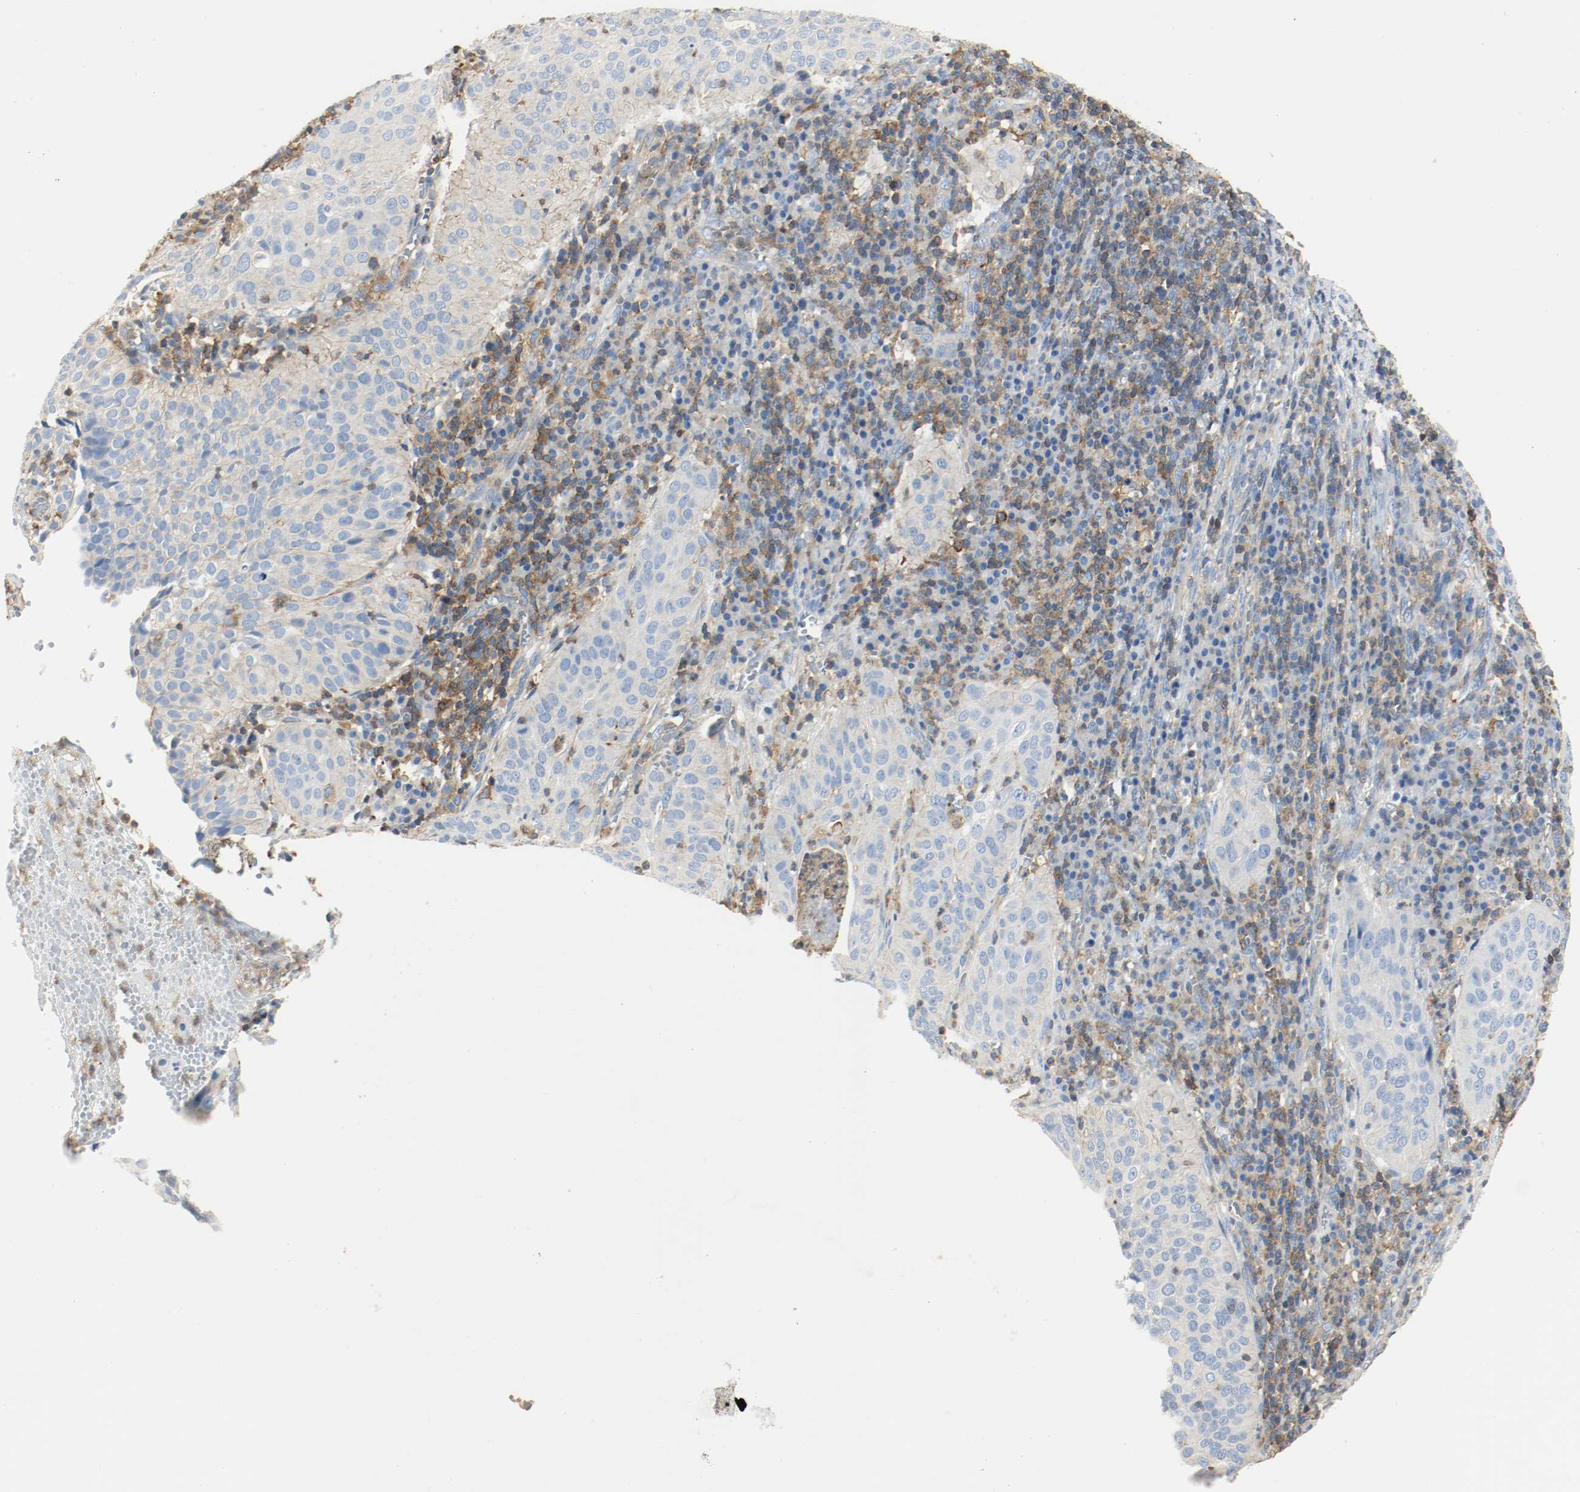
{"staining": {"intensity": "weak", "quantity": "25%-75%", "location": "cytoplasmic/membranous"}, "tissue": "cervical cancer", "cell_type": "Tumor cells", "image_type": "cancer", "snomed": [{"axis": "morphology", "description": "Squamous cell carcinoma, NOS"}, {"axis": "topography", "description": "Cervix"}], "caption": "Squamous cell carcinoma (cervical) stained with immunohistochemistry (IHC) displays weak cytoplasmic/membranous expression in about 25%-75% of tumor cells. The protein is stained brown, and the nuclei are stained in blue (DAB (3,3'-diaminobenzidine) IHC with brightfield microscopy, high magnification).", "gene": "ARPC1B", "patient": {"sex": "female", "age": 39}}